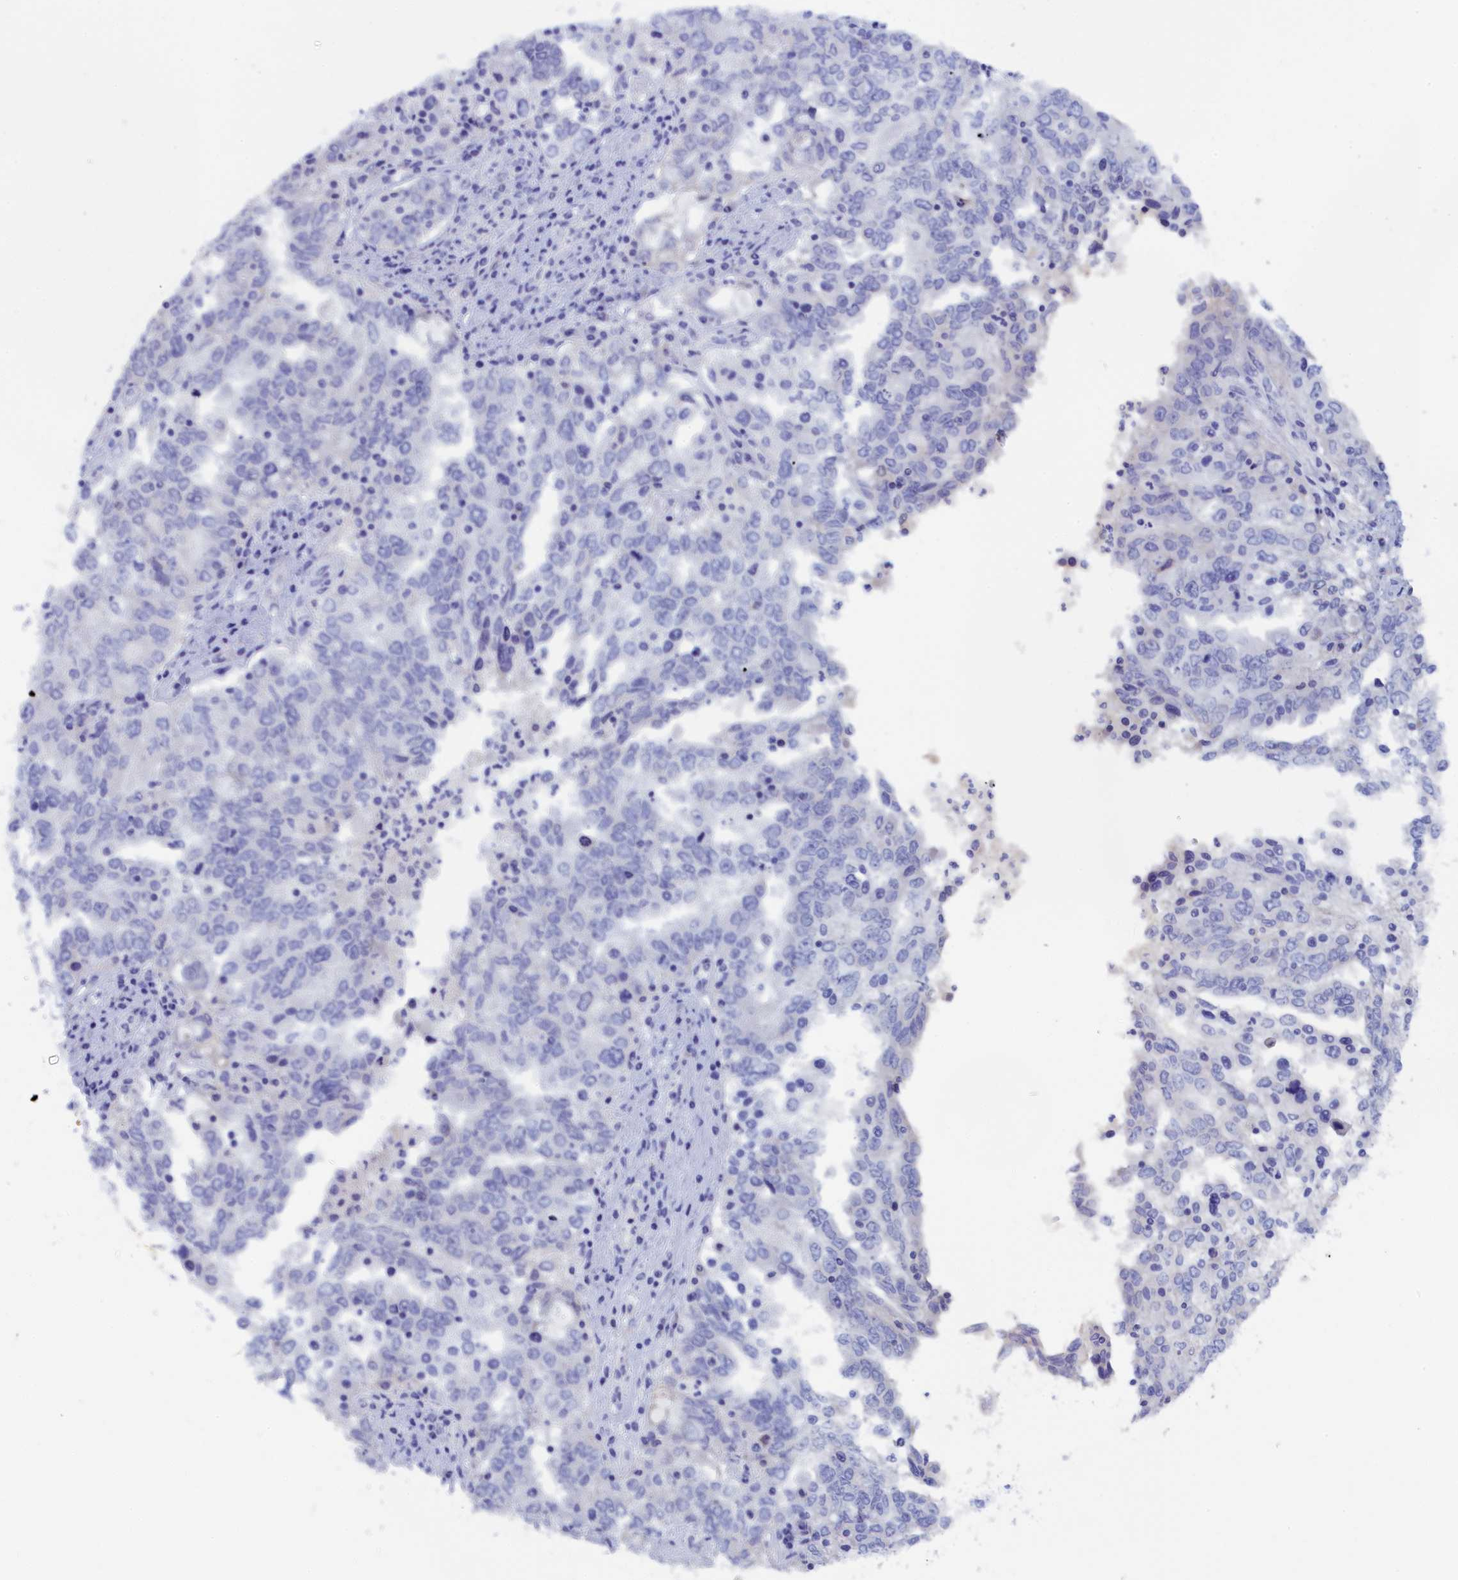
{"staining": {"intensity": "negative", "quantity": "none", "location": "none"}, "tissue": "ovarian cancer", "cell_type": "Tumor cells", "image_type": "cancer", "snomed": [{"axis": "morphology", "description": "Carcinoma, endometroid"}, {"axis": "topography", "description": "Ovary"}], "caption": "Ovarian cancer was stained to show a protein in brown. There is no significant expression in tumor cells. Brightfield microscopy of IHC stained with DAB (3,3'-diaminobenzidine) (brown) and hematoxylin (blue), captured at high magnification.", "gene": "ANKRD2", "patient": {"sex": "female", "age": 62}}